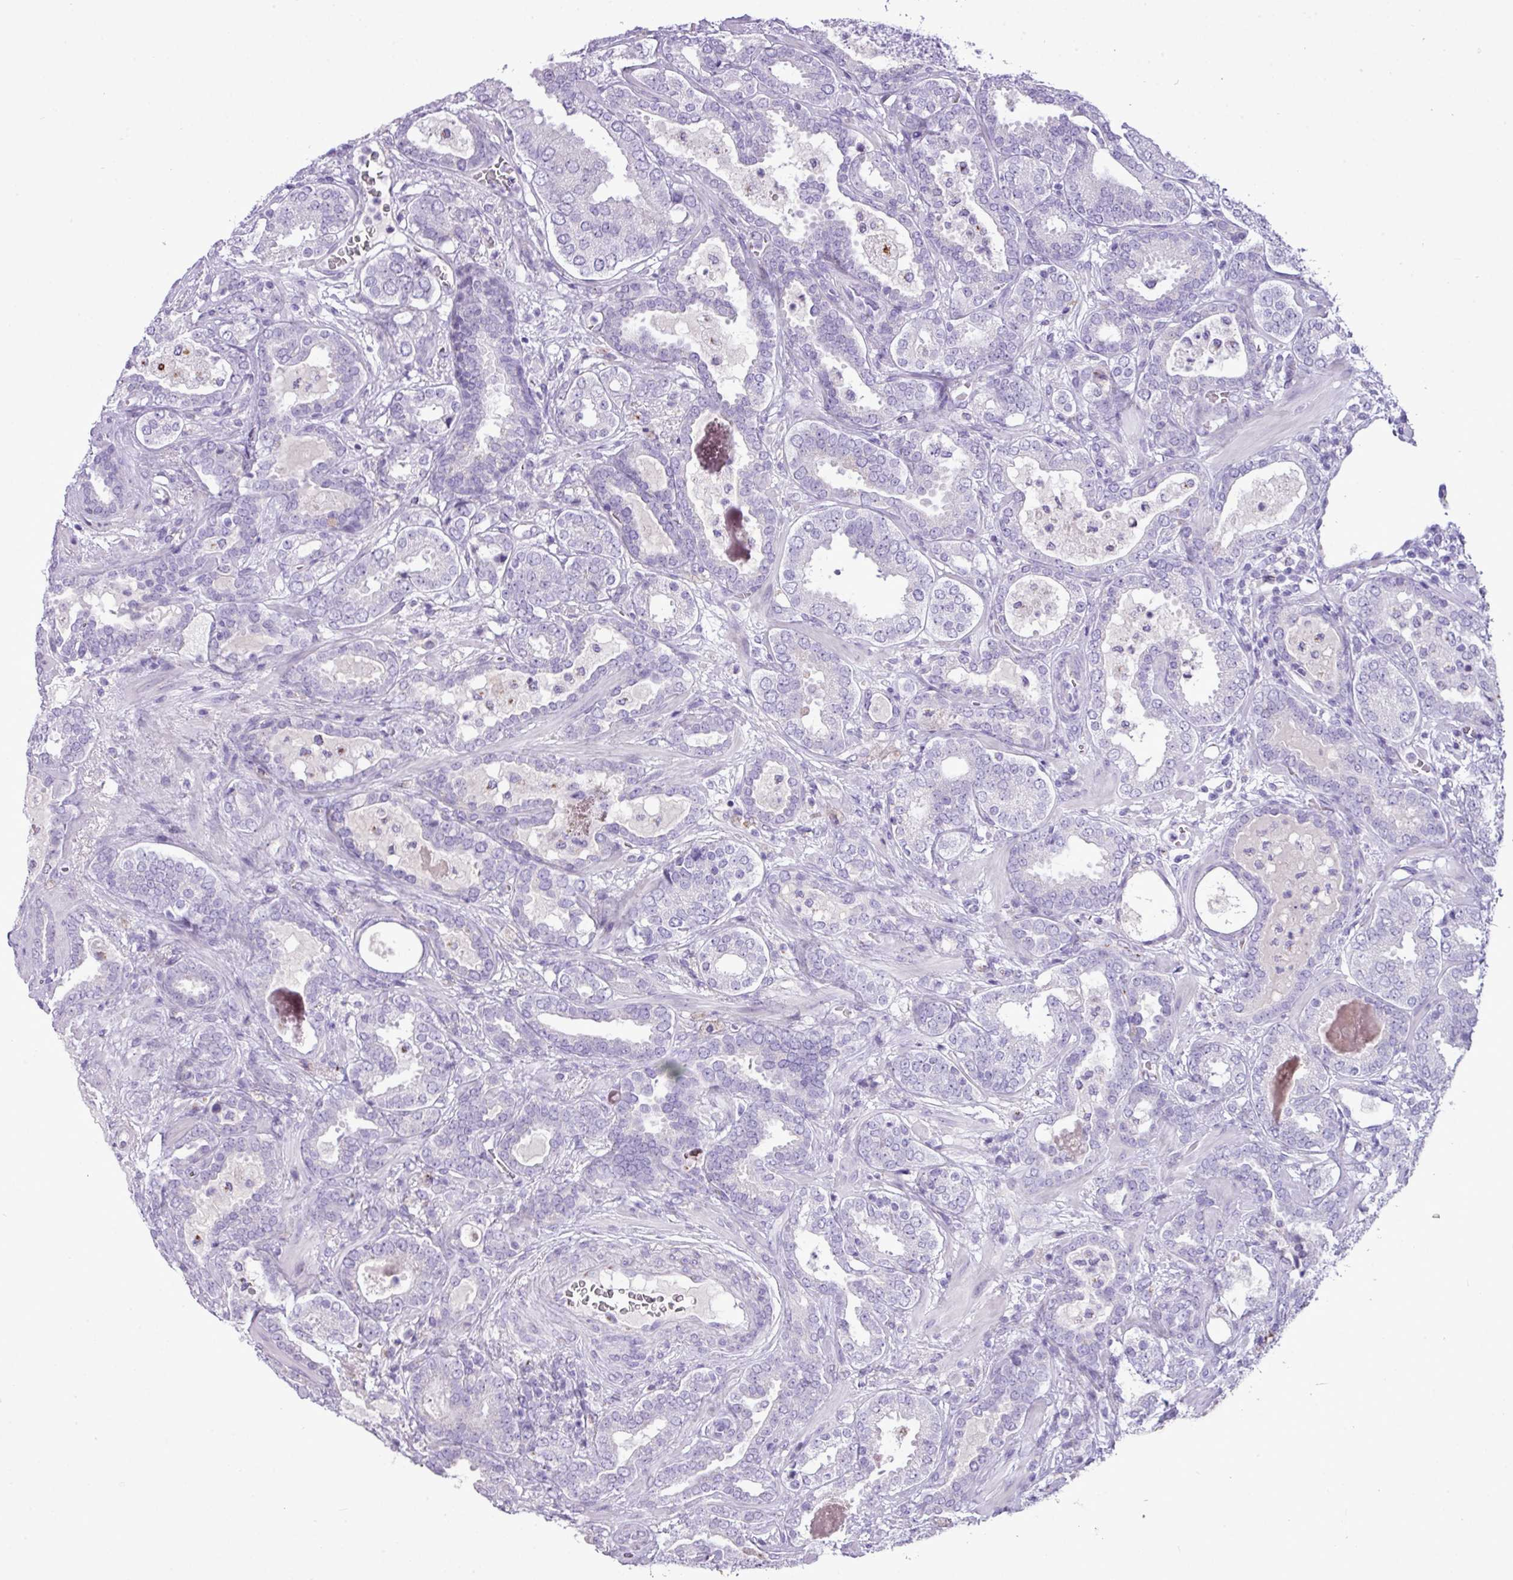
{"staining": {"intensity": "negative", "quantity": "none", "location": "none"}, "tissue": "prostate cancer", "cell_type": "Tumor cells", "image_type": "cancer", "snomed": [{"axis": "morphology", "description": "Adenocarcinoma, High grade"}, {"axis": "topography", "description": "Prostate"}], "caption": "There is no significant staining in tumor cells of prostate high-grade adenocarcinoma.", "gene": "FAM43A", "patient": {"sex": "male", "age": 65}}